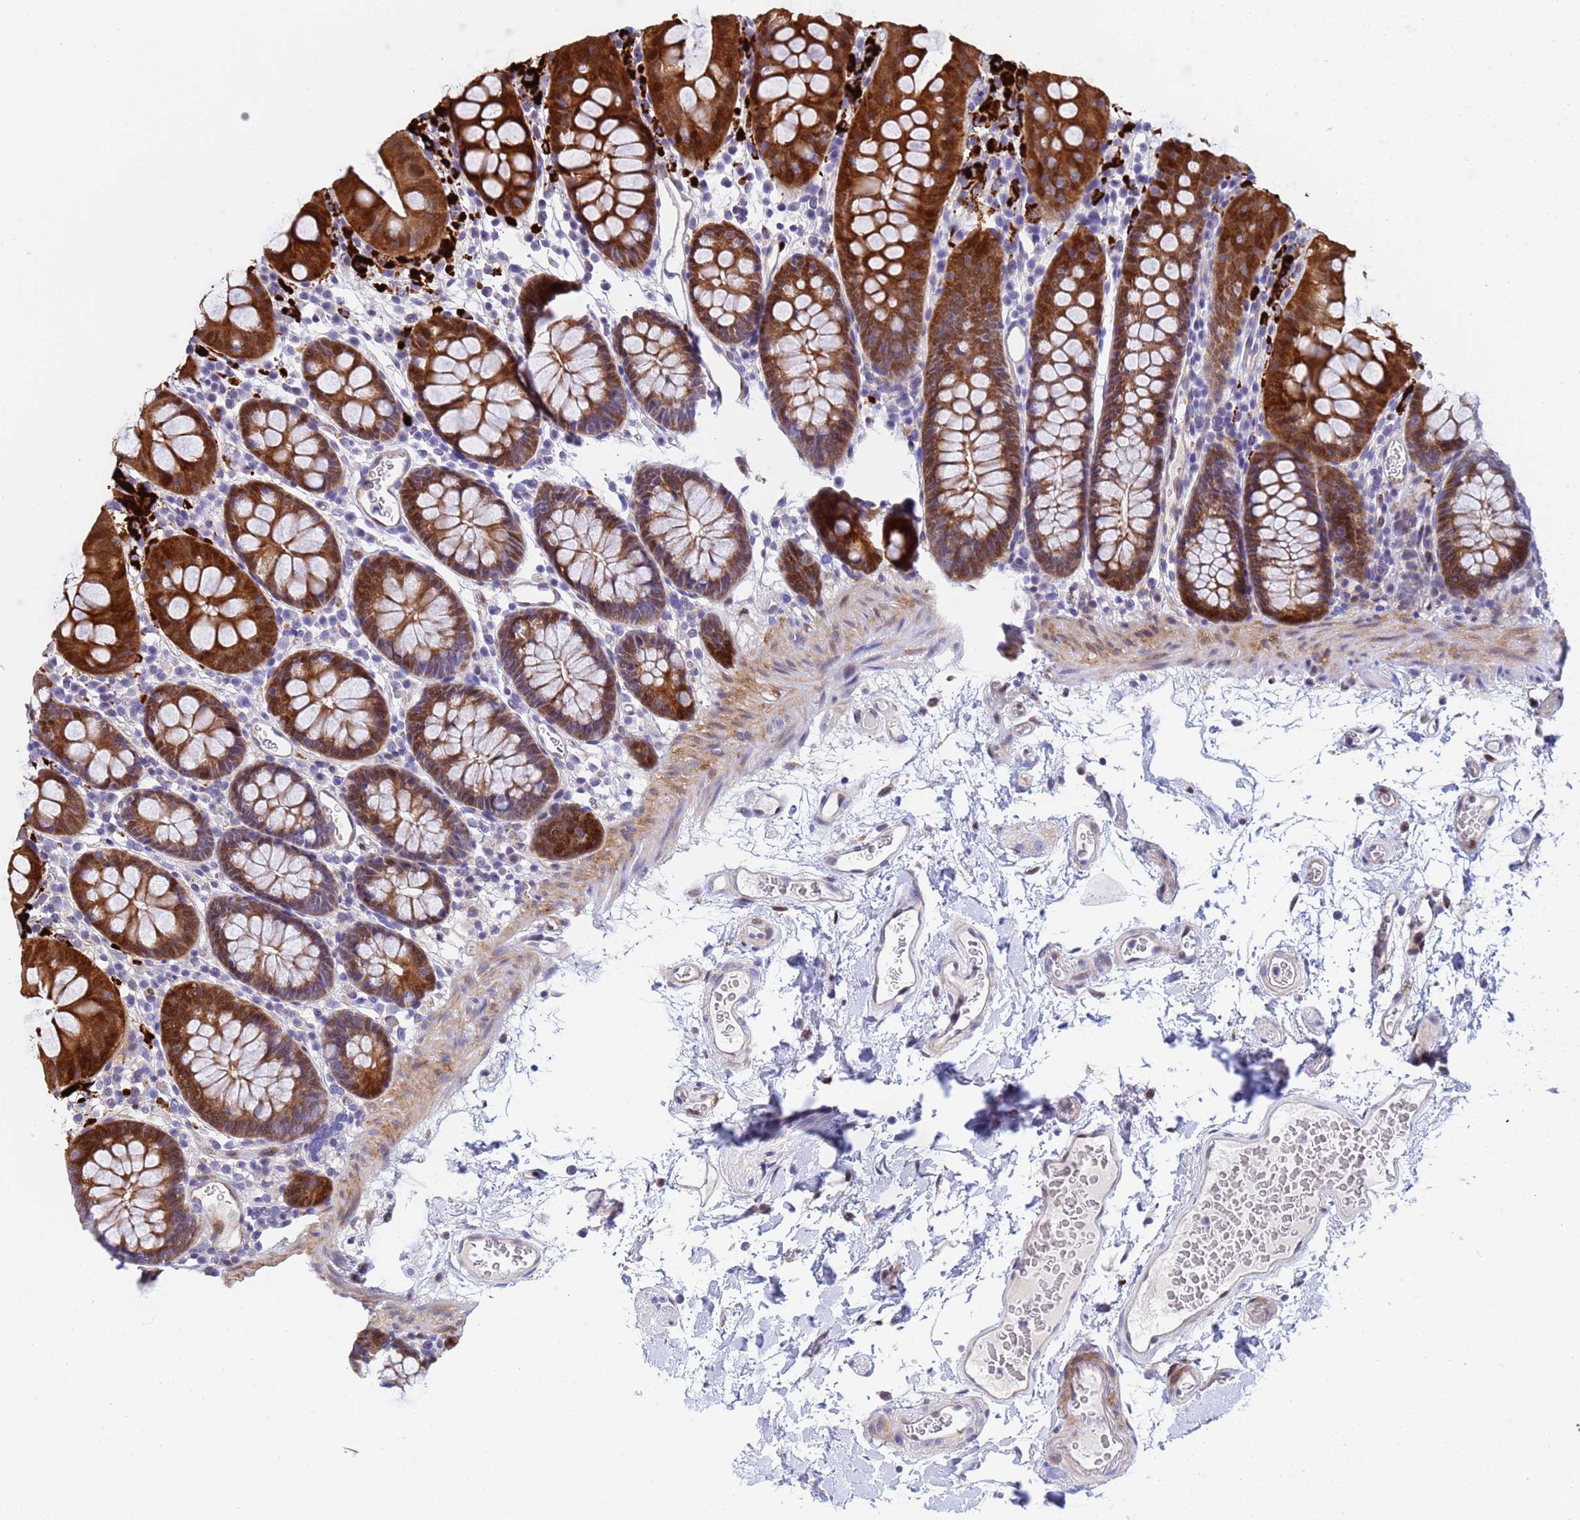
{"staining": {"intensity": "weak", "quantity": "<25%", "location": "cytoplasmic/membranous"}, "tissue": "colon", "cell_type": "Endothelial cells", "image_type": "normal", "snomed": [{"axis": "morphology", "description": "Normal tissue, NOS"}, {"axis": "topography", "description": "Colon"}], "caption": "An image of human colon is negative for staining in endothelial cells. The staining is performed using DAB brown chromogen with nuclei counter-stained in using hematoxylin.", "gene": "PPP6R1", "patient": {"sex": "male", "age": 75}}